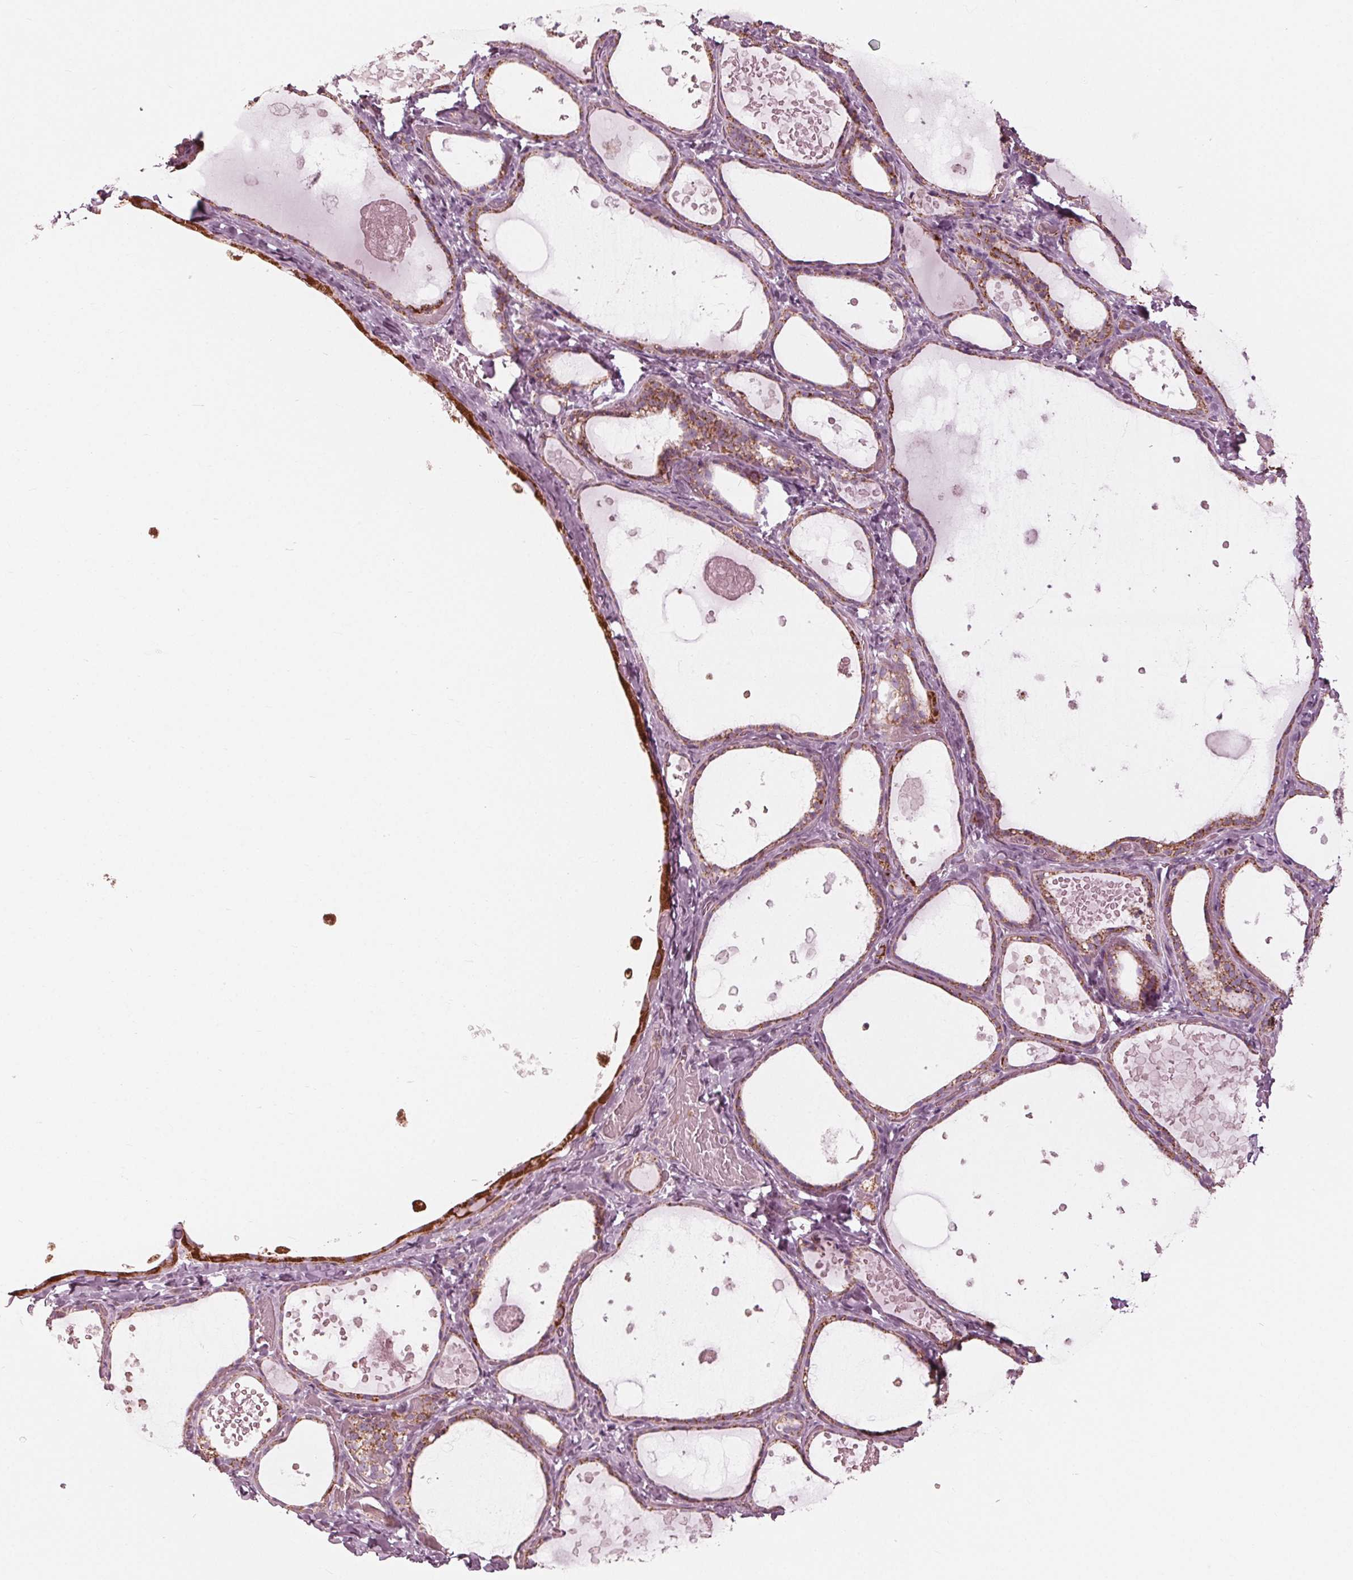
{"staining": {"intensity": "moderate", "quantity": "25%-75%", "location": "cytoplasmic/membranous"}, "tissue": "thyroid gland", "cell_type": "Glandular cells", "image_type": "normal", "snomed": [{"axis": "morphology", "description": "Normal tissue, NOS"}, {"axis": "topography", "description": "Thyroid gland"}], "caption": "Glandular cells show medium levels of moderate cytoplasmic/membranous staining in approximately 25%-75% of cells in benign human thyroid gland.", "gene": "CLN6", "patient": {"sex": "female", "age": 56}}